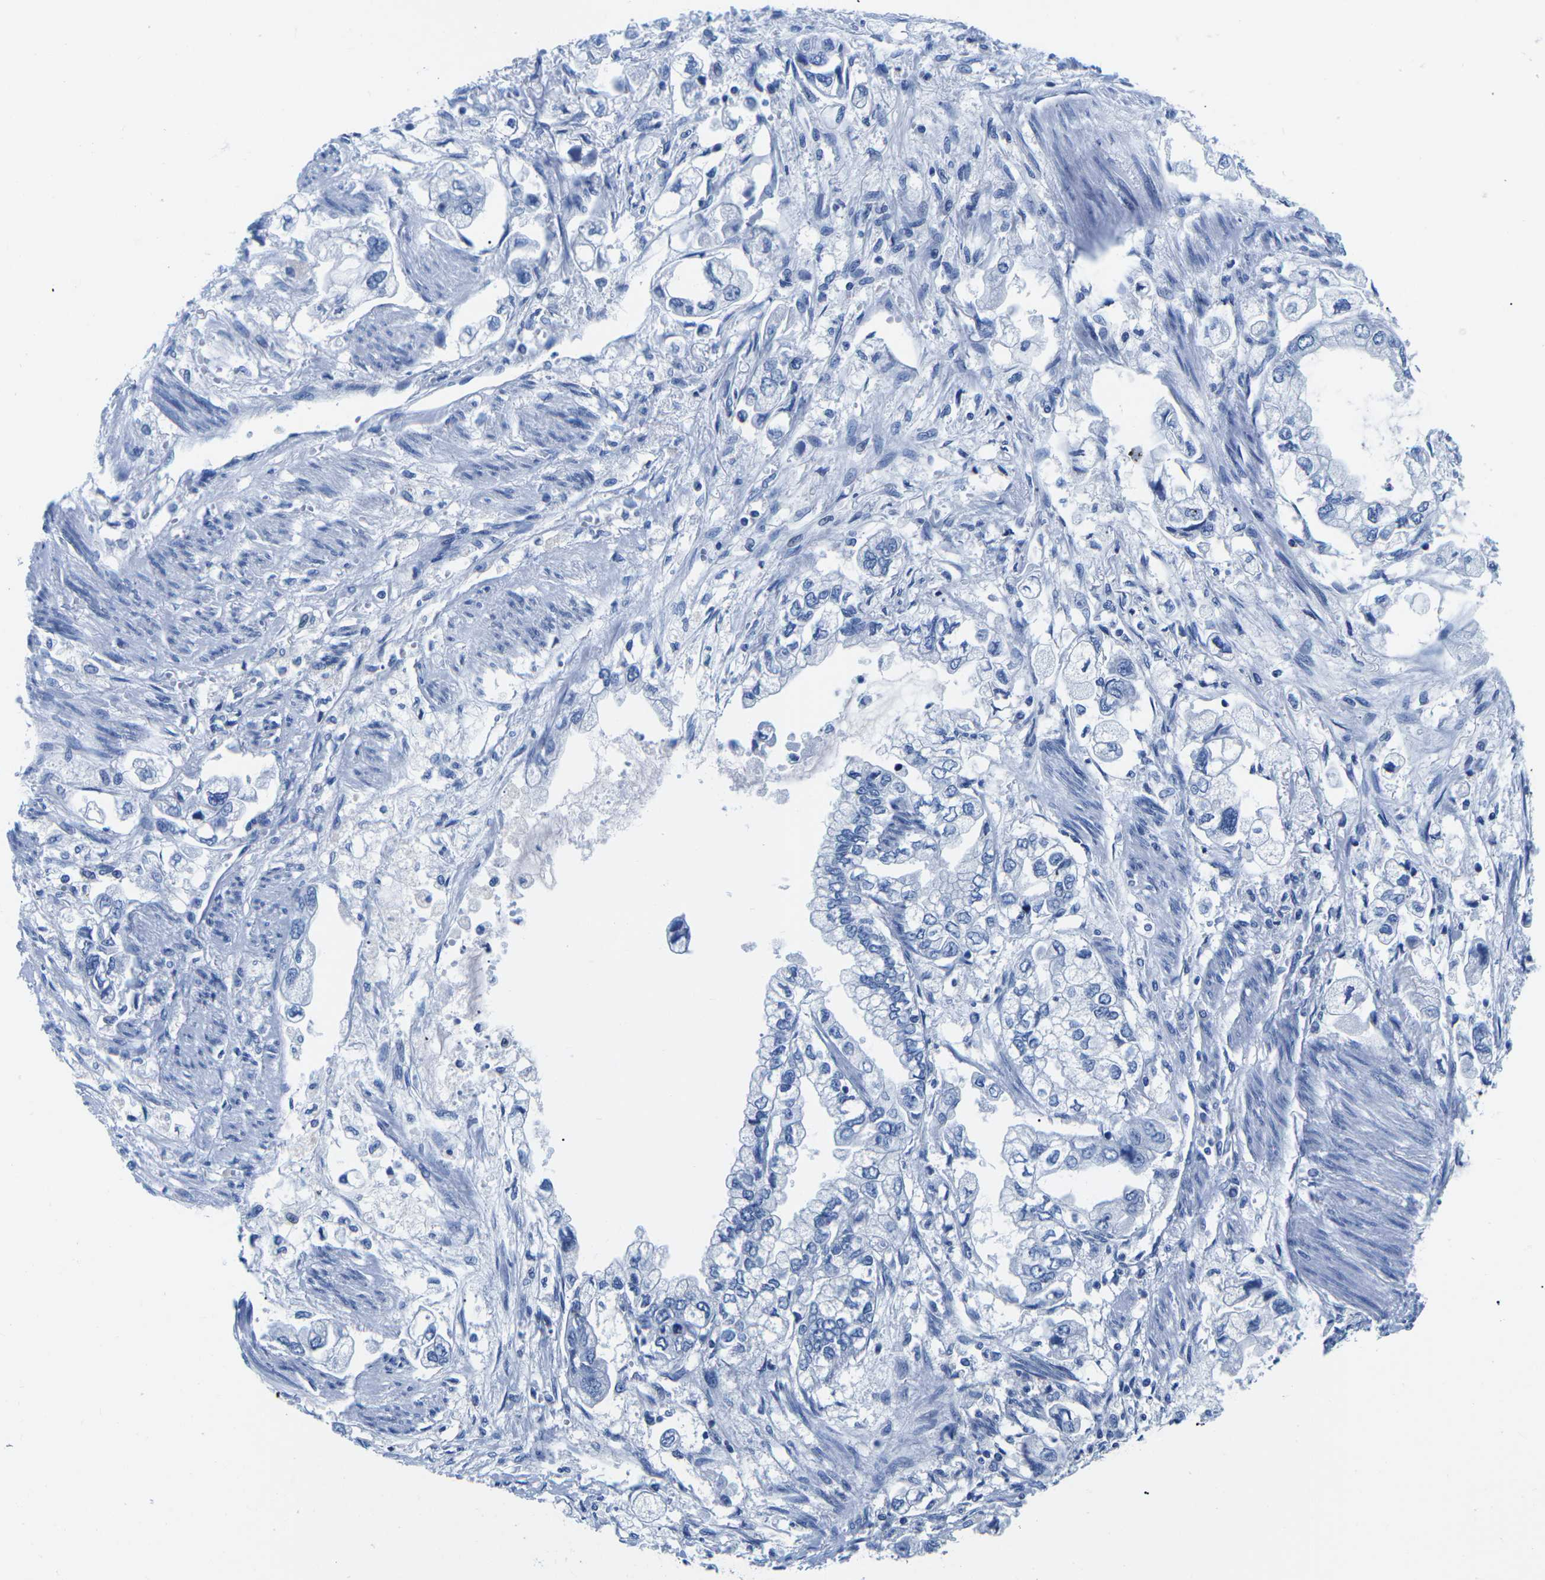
{"staining": {"intensity": "negative", "quantity": "none", "location": "none"}, "tissue": "stomach cancer", "cell_type": "Tumor cells", "image_type": "cancer", "snomed": [{"axis": "morphology", "description": "Normal tissue, NOS"}, {"axis": "morphology", "description": "Adenocarcinoma, NOS"}, {"axis": "topography", "description": "Stomach"}], "caption": "The photomicrograph exhibits no staining of tumor cells in stomach cancer (adenocarcinoma). The staining was performed using DAB (3,3'-diaminobenzidine) to visualize the protein expression in brown, while the nuclei were stained in blue with hematoxylin (Magnification: 20x).", "gene": "CYP1A2", "patient": {"sex": "male", "age": 62}}